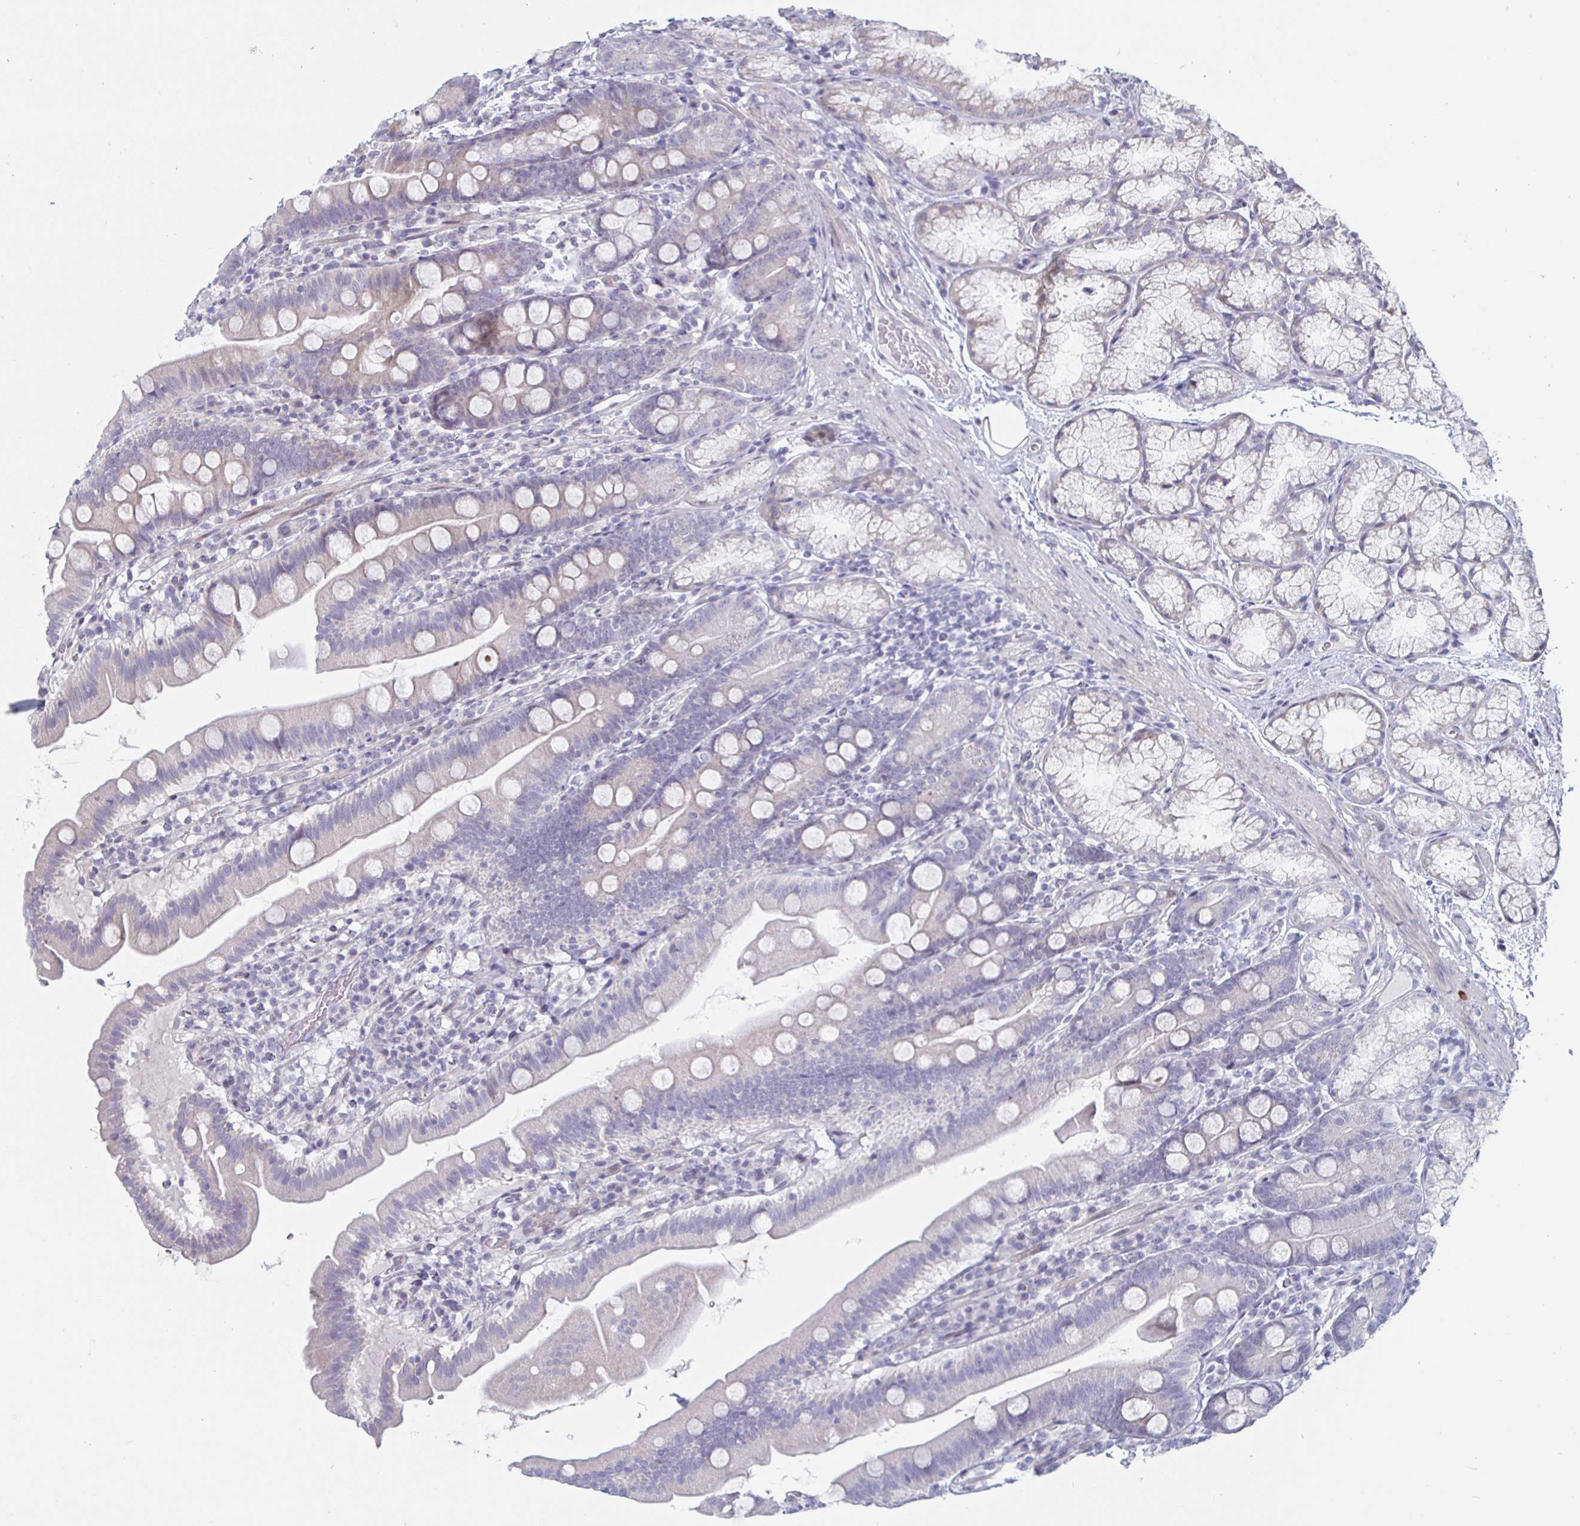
{"staining": {"intensity": "negative", "quantity": "none", "location": "none"}, "tissue": "duodenum", "cell_type": "Glandular cells", "image_type": "normal", "snomed": [{"axis": "morphology", "description": "Normal tissue, NOS"}, {"axis": "topography", "description": "Duodenum"}], "caption": "Immunohistochemistry histopathology image of benign duodenum: human duodenum stained with DAB (3,3'-diaminobenzidine) demonstrates no significant protein positivity in glandular cells.", "gene": "DMRTB1", "patient": {"sex": "female", "age": 67}}